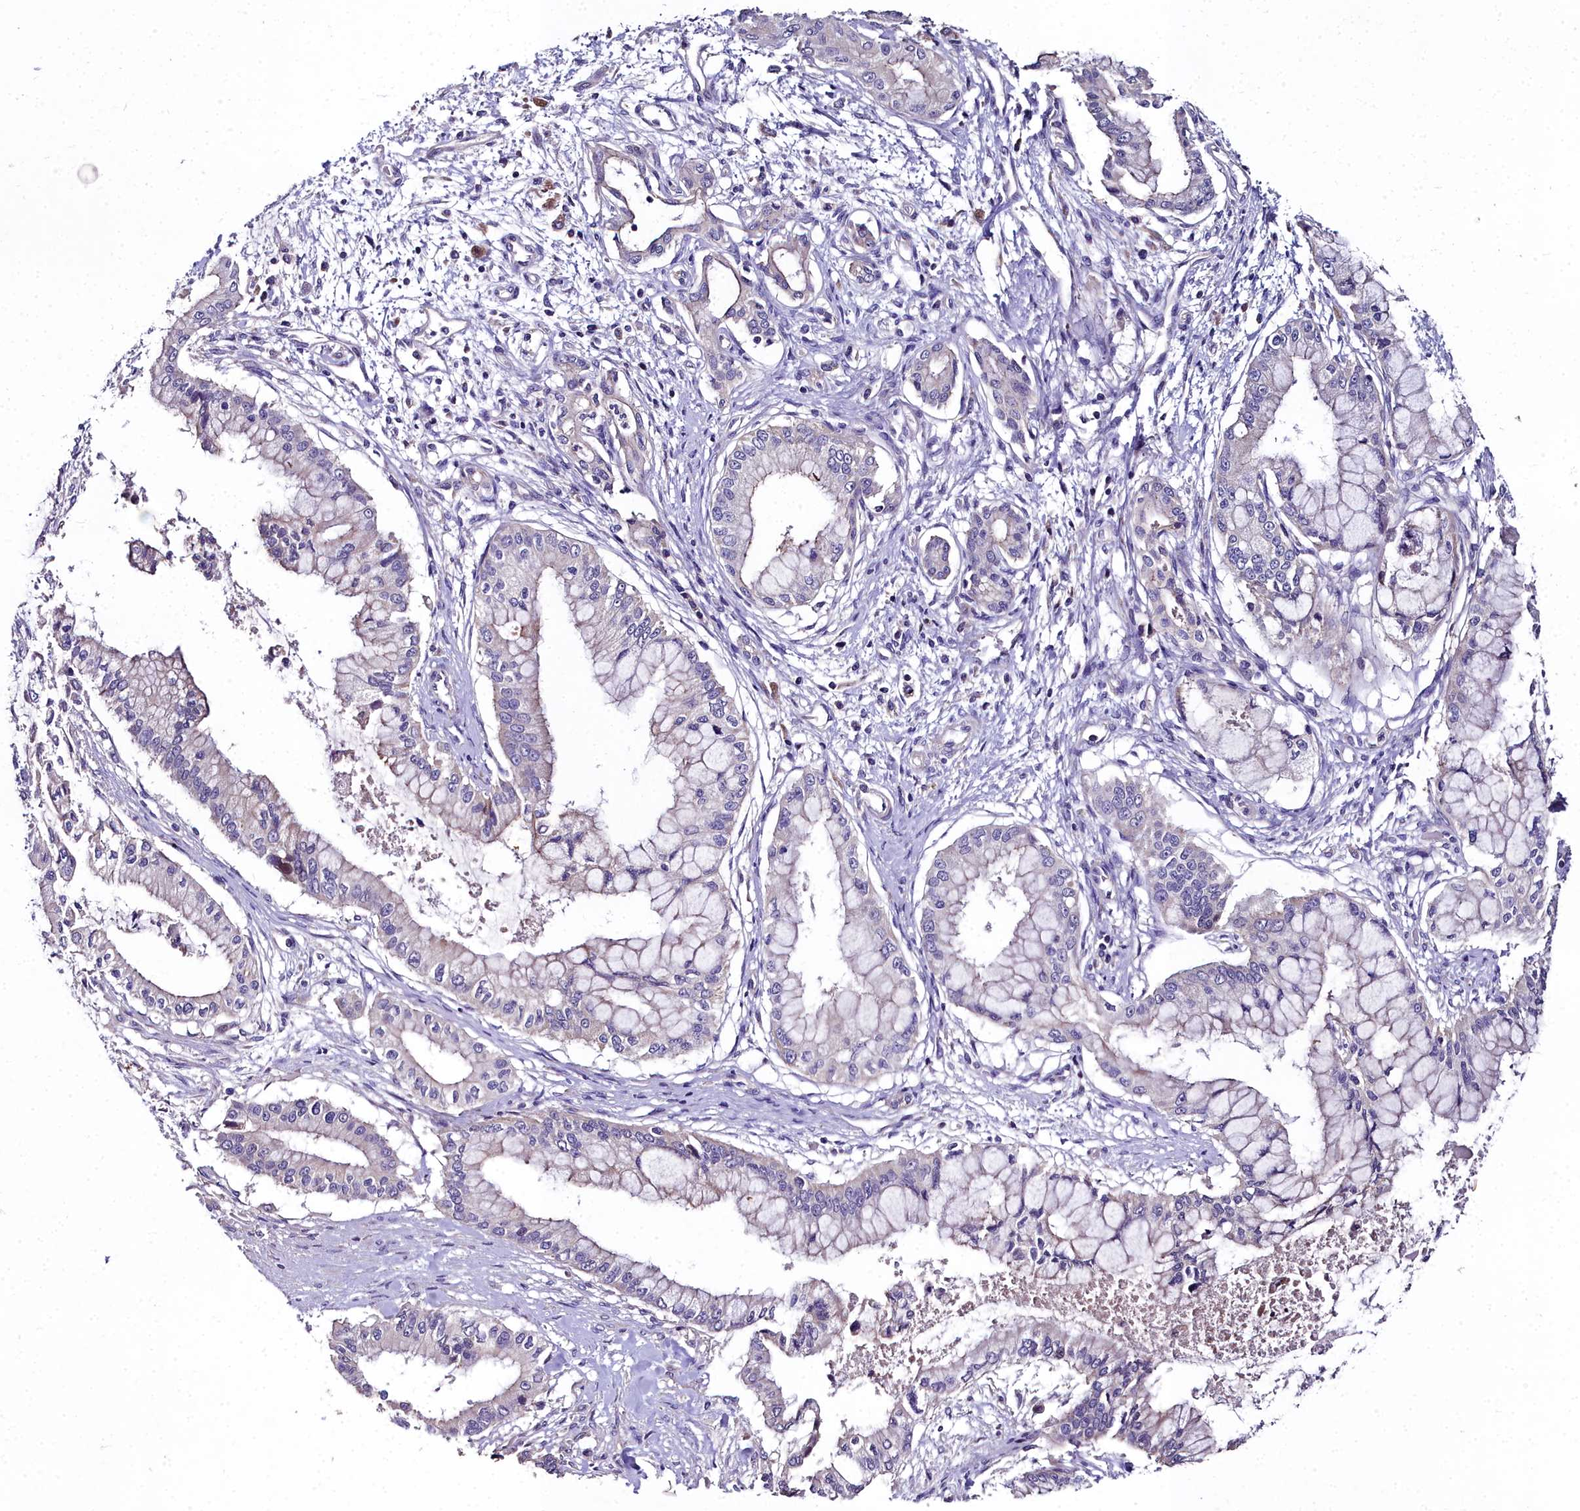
{"staining": {"intensity": "negative", "quantity": "none", "location": "none"}, "tissue": "pancreatic cancer", "cell_type": "Tumor cells", "image_type": "cancer", "snomed": [{"axis": "morphology", "description": "Adenocarcinoma, NOS"}, {"axis": "topography", "description": "Pancreas"}], "caption": "Tumor cells show no significant positivity in pancreatic cancer (adenocarcinoma).", "gene": "NT5M", "patient": {"sex": "male", "age": 46}}